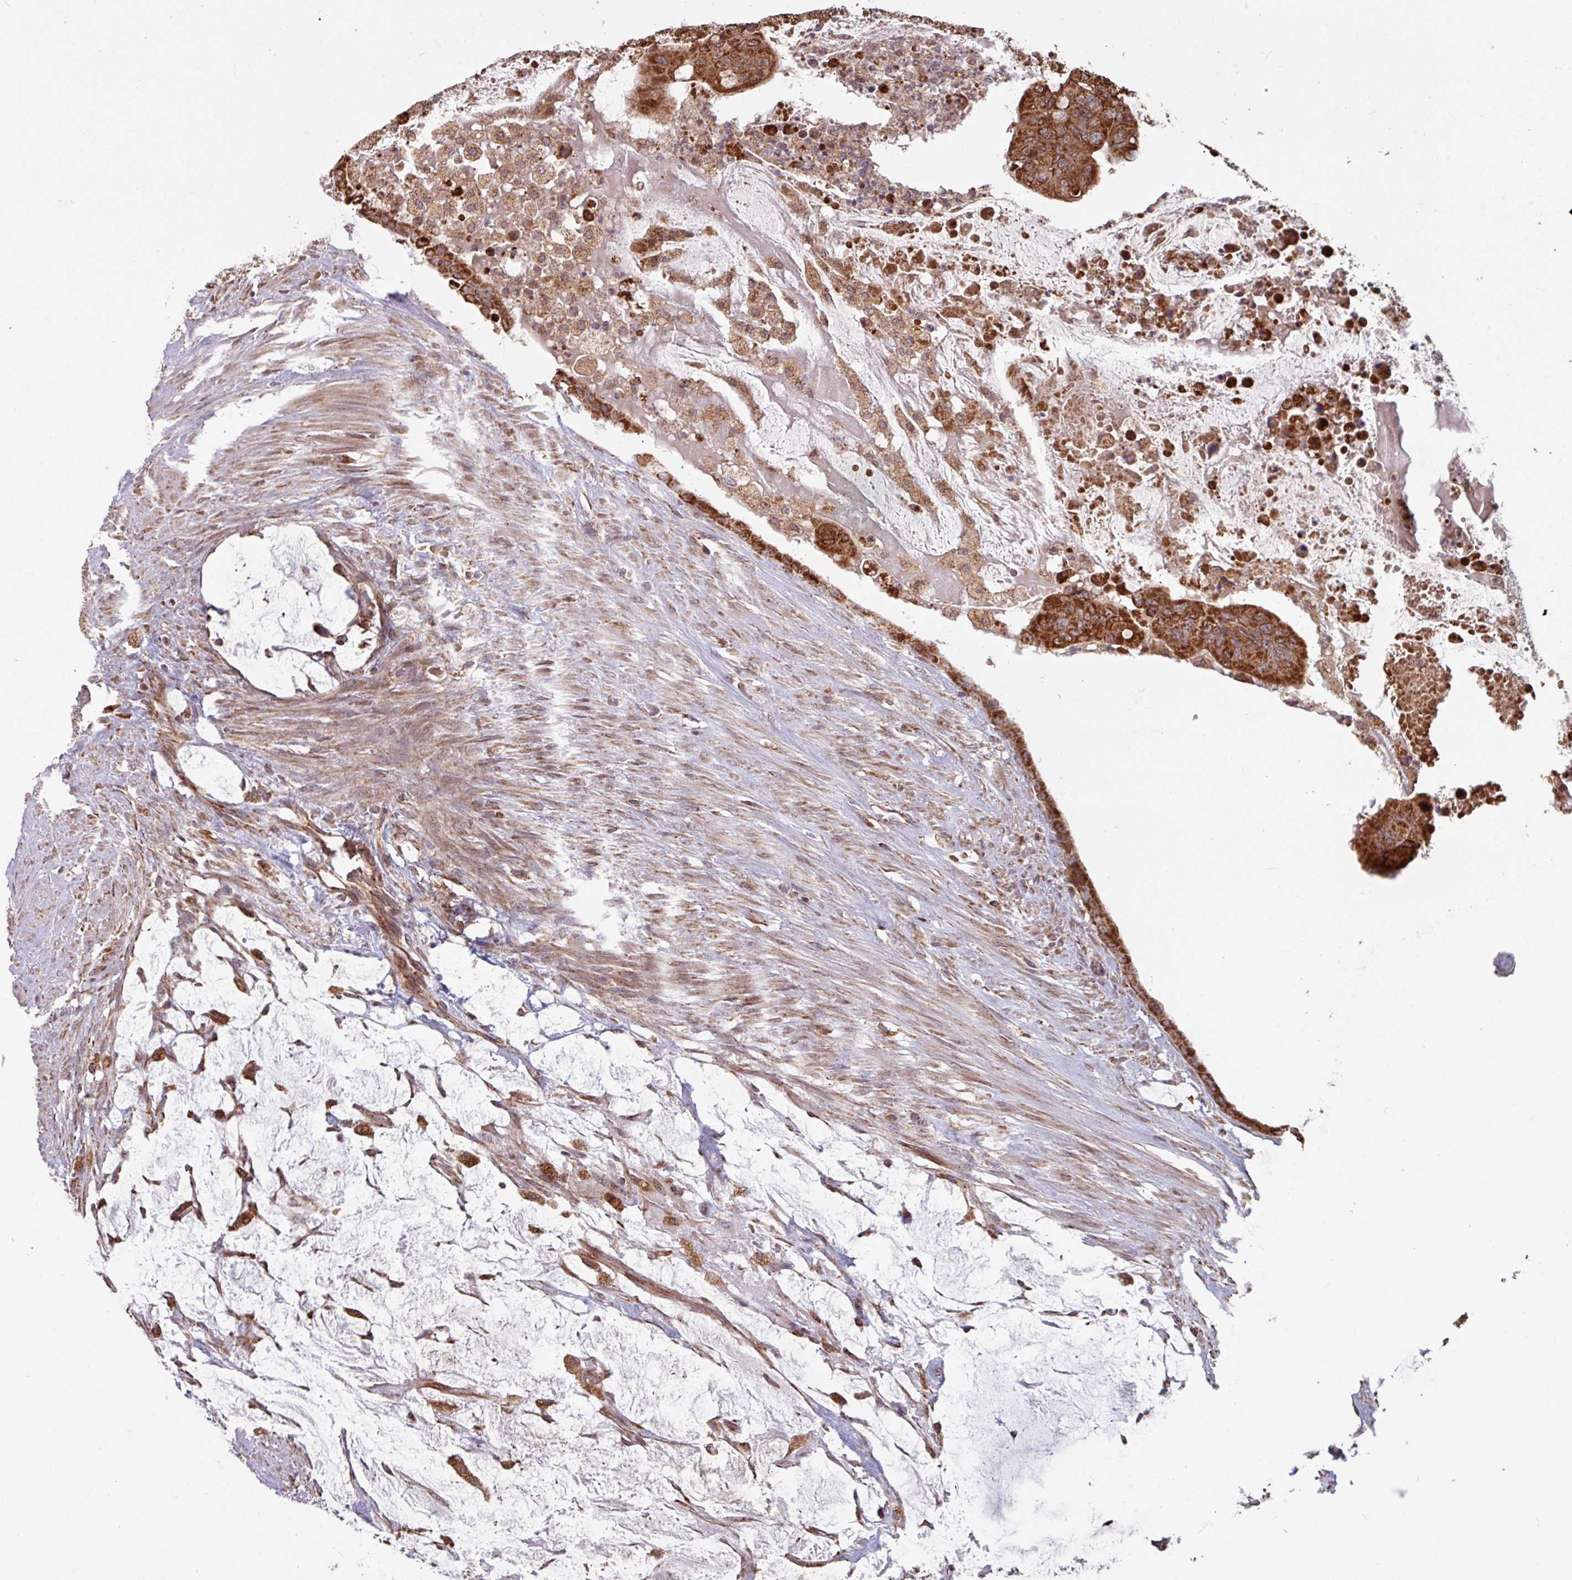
{"staining": {"intensity": "strong", "quantity": ">75%", "location": "cytoplasmic/membranous"}, "tissue": "colorectal cancer", "cell_type": "Tumor cells", "image_type": "cancer", "snomed": [{"axis": "morphology", "description": "Adenocarcinoma, NOS"}, {"axis": "topography", "description": "Rectum"}], "caption": "Human colorectal cancer (adenocarcinoma) stained for a protein (brown) displays strong cytoplasmic/membranous positive positivity in approximately >75% of tumor cells.", "gene": "COX7C", "patient": {"sex": "male", "age": 78}}